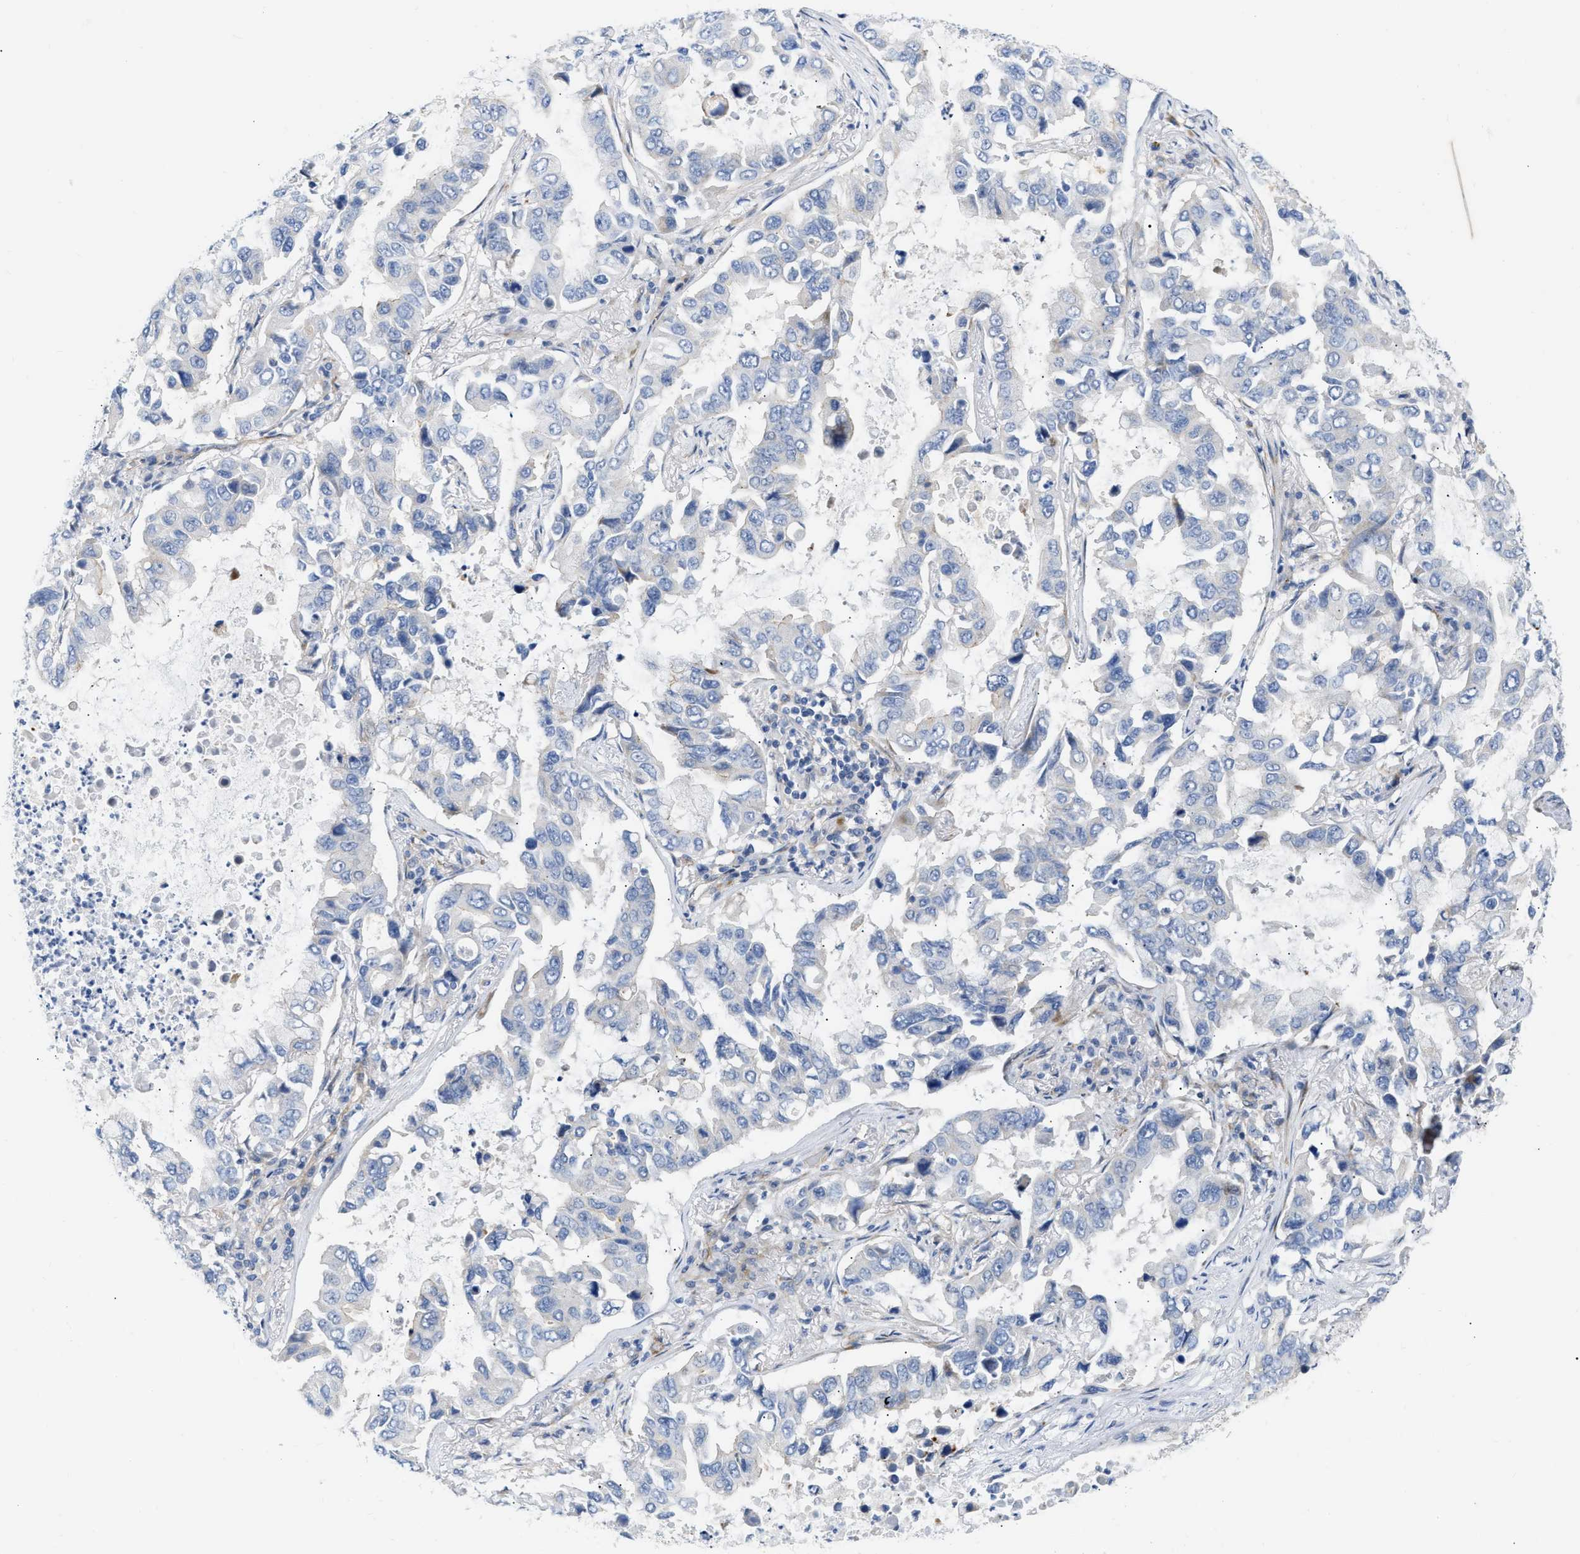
{"staining": {"intensity": "negative", "quantity": "none", "location": "none"}, "tissue": "lung cancer", "cell_type": "Tumor cells", "image_type": "cancer", "snomed": [{"axis": "morphology", "description": "Adenocarcinoma, NOS"}, {"axis": "topography", "description": "Lung"}], "caption": "A micrograph of lung adenocarcinoma stained for a protein exhibits no brown staining in tumor cells.", "gene": "FHL1", "patient": {"sex": "male", "age": 64}}